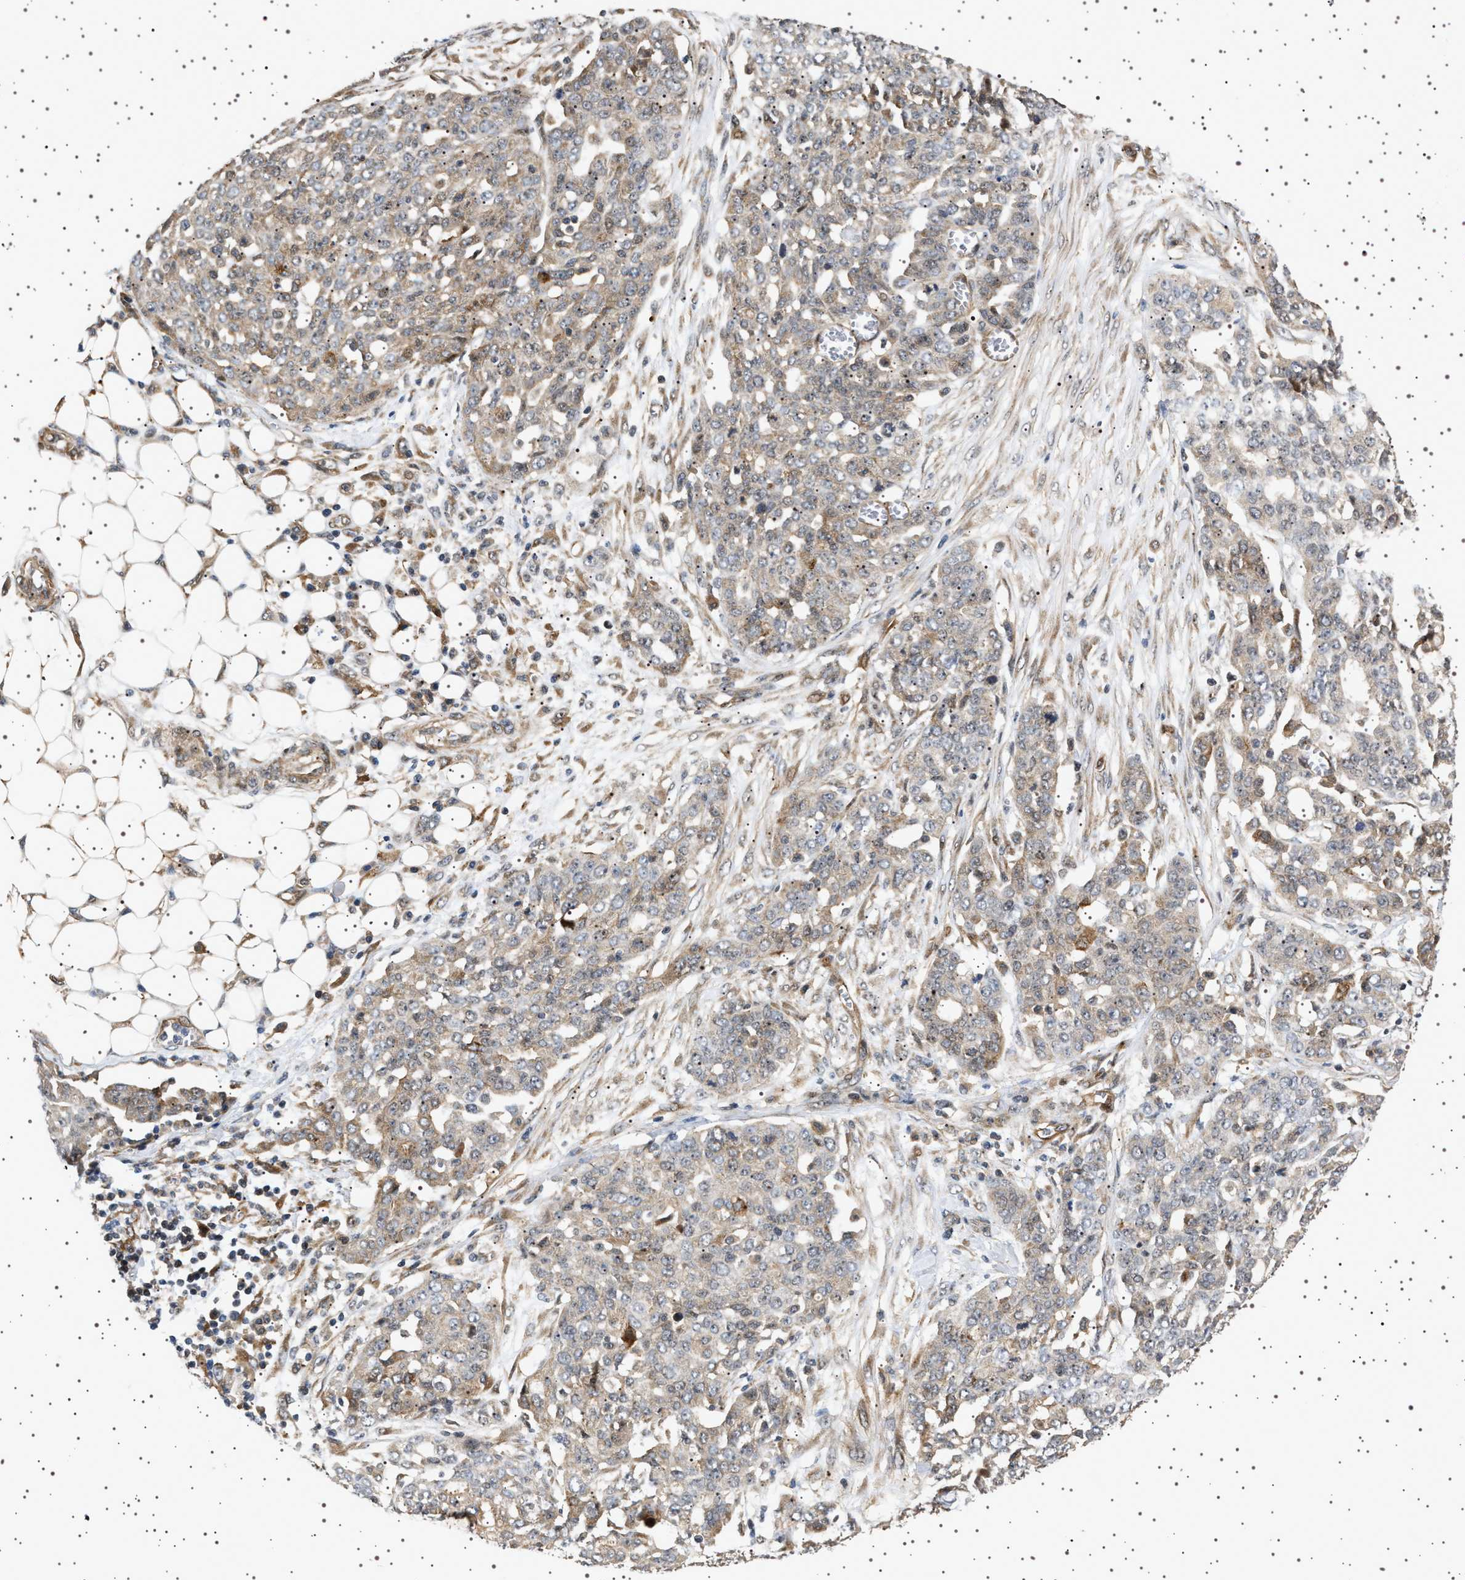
{"staining": {"intensity": "weak", "quantity": ">75%", "location": "cytoplasmic/membranous"}, "tissue": "ovarian cancer", "cell_type": "Tumor cells", "image_type": "cancer", "snomed": [{"axis": "morphology", "description": "Cystadenocarcinoma, serous, NOS"}, {"axis": "topography", "description": "Soft tissue"}, {"axis": "topography", "description": "Ovary"}], "caption": "Immunohistochemical staining of human ovarian cancer (serous cystadenocarcinoma) displays low levels of weak cytoplasmic/membranous expression in approximately >75% of tumor cells. (Stains: DAB (3,3'-diaminobenzidine) in brown, nuclei in blue, Microscopy: brightfield microscopy at high magnification).", "gene": "BAG3", "patient": {"sex": "female", "age": 57}}